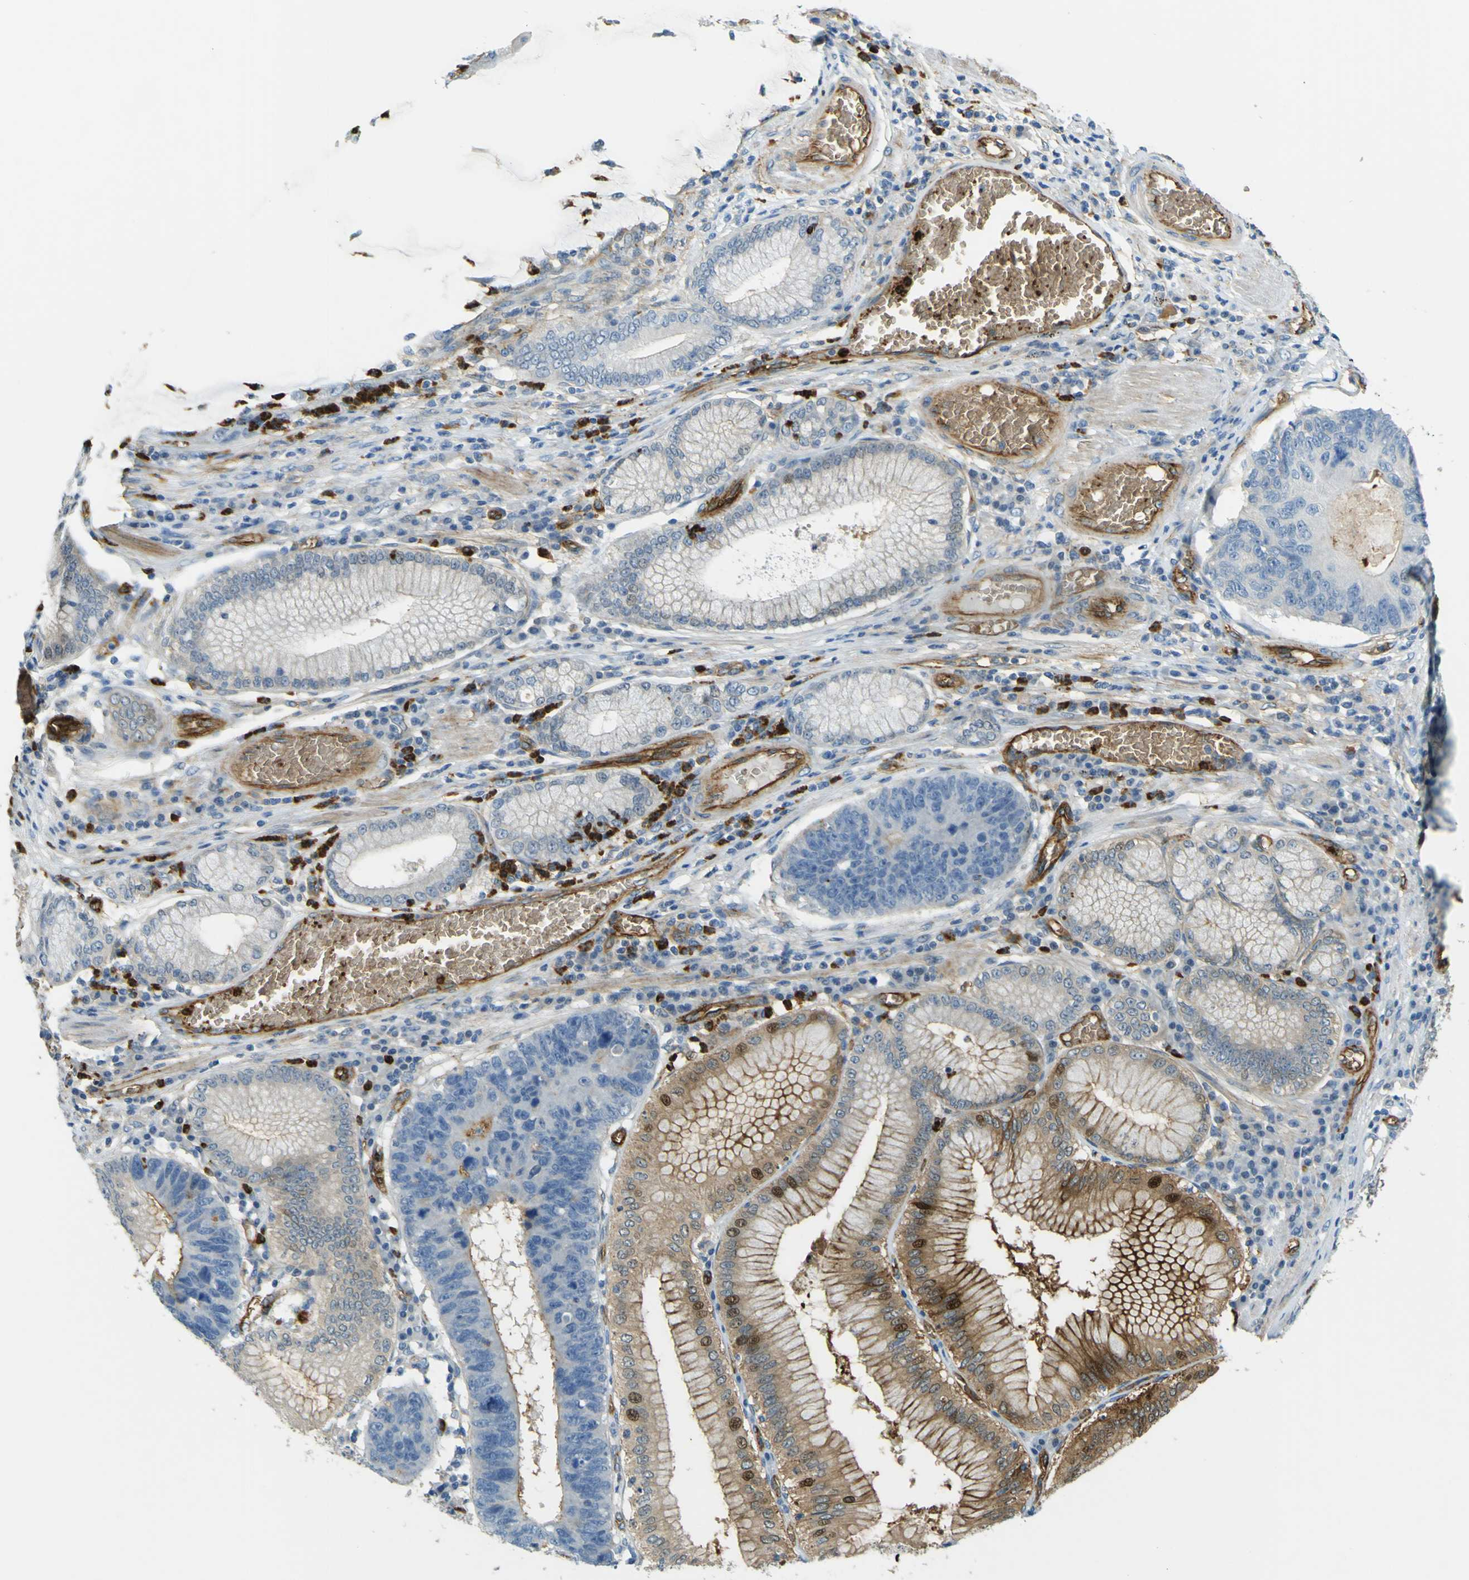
{"staining": {"intensity": "negative", "quantity": "none", "location": "none"}, "tissue": "stomach cancer", "cell_type": "Tumor cells", "image_type": "cancer", "snomed": [{"axis": "morphology", "description": "Adenocarcinoma, NOS"}, {"axis": "topography", "description": "Stomach"}], "caption": "Immunohistochemical staining of stomach cancer reveals no significant positivity in tumor cells.", "gene": "PLXDC1", "patient": {"sex": "male", "age": 59}}